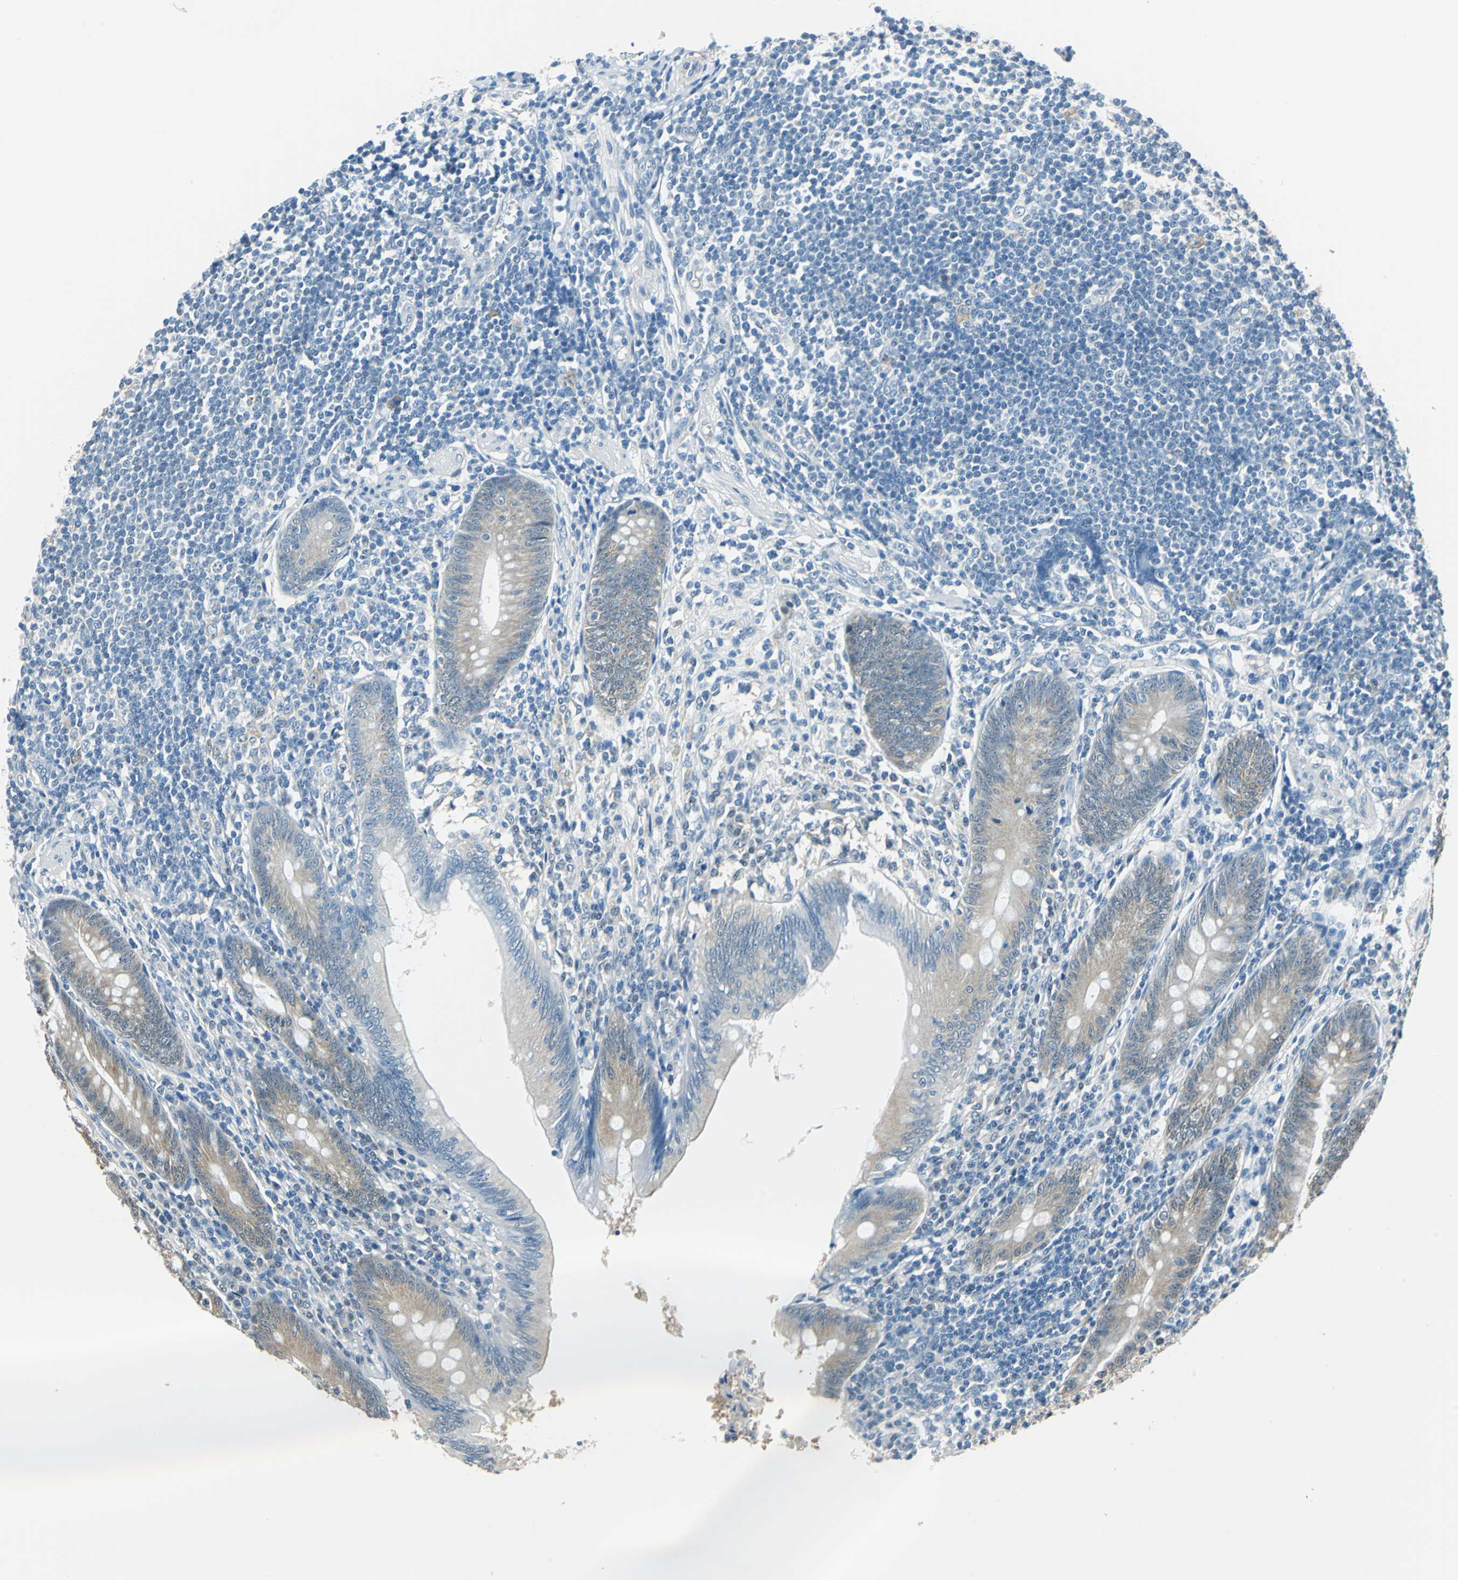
{"staining": {"intensity": "moderate", "quantity": ">75%", "location": "cytoplasmic/membranous"}, "tissue": "appendix", "cell_type": "Glandular cells", "image_type": "normal", "snomed": [{"axis": "morphology", "description": "Normal tissue, NOS"}, {"axis": "morphology", "description": "Inflammation, NOS"}, {"axis": "topography", "description": "Appendix"}], "caption": "This micrograph reveals IHC staining of normal appendix, with medium moderate cytoplasmic/membranous positivity in approximately >75% of glandular cells.", "gene": "FKBP4", "patient": {"sex": "male", "age": 46}}